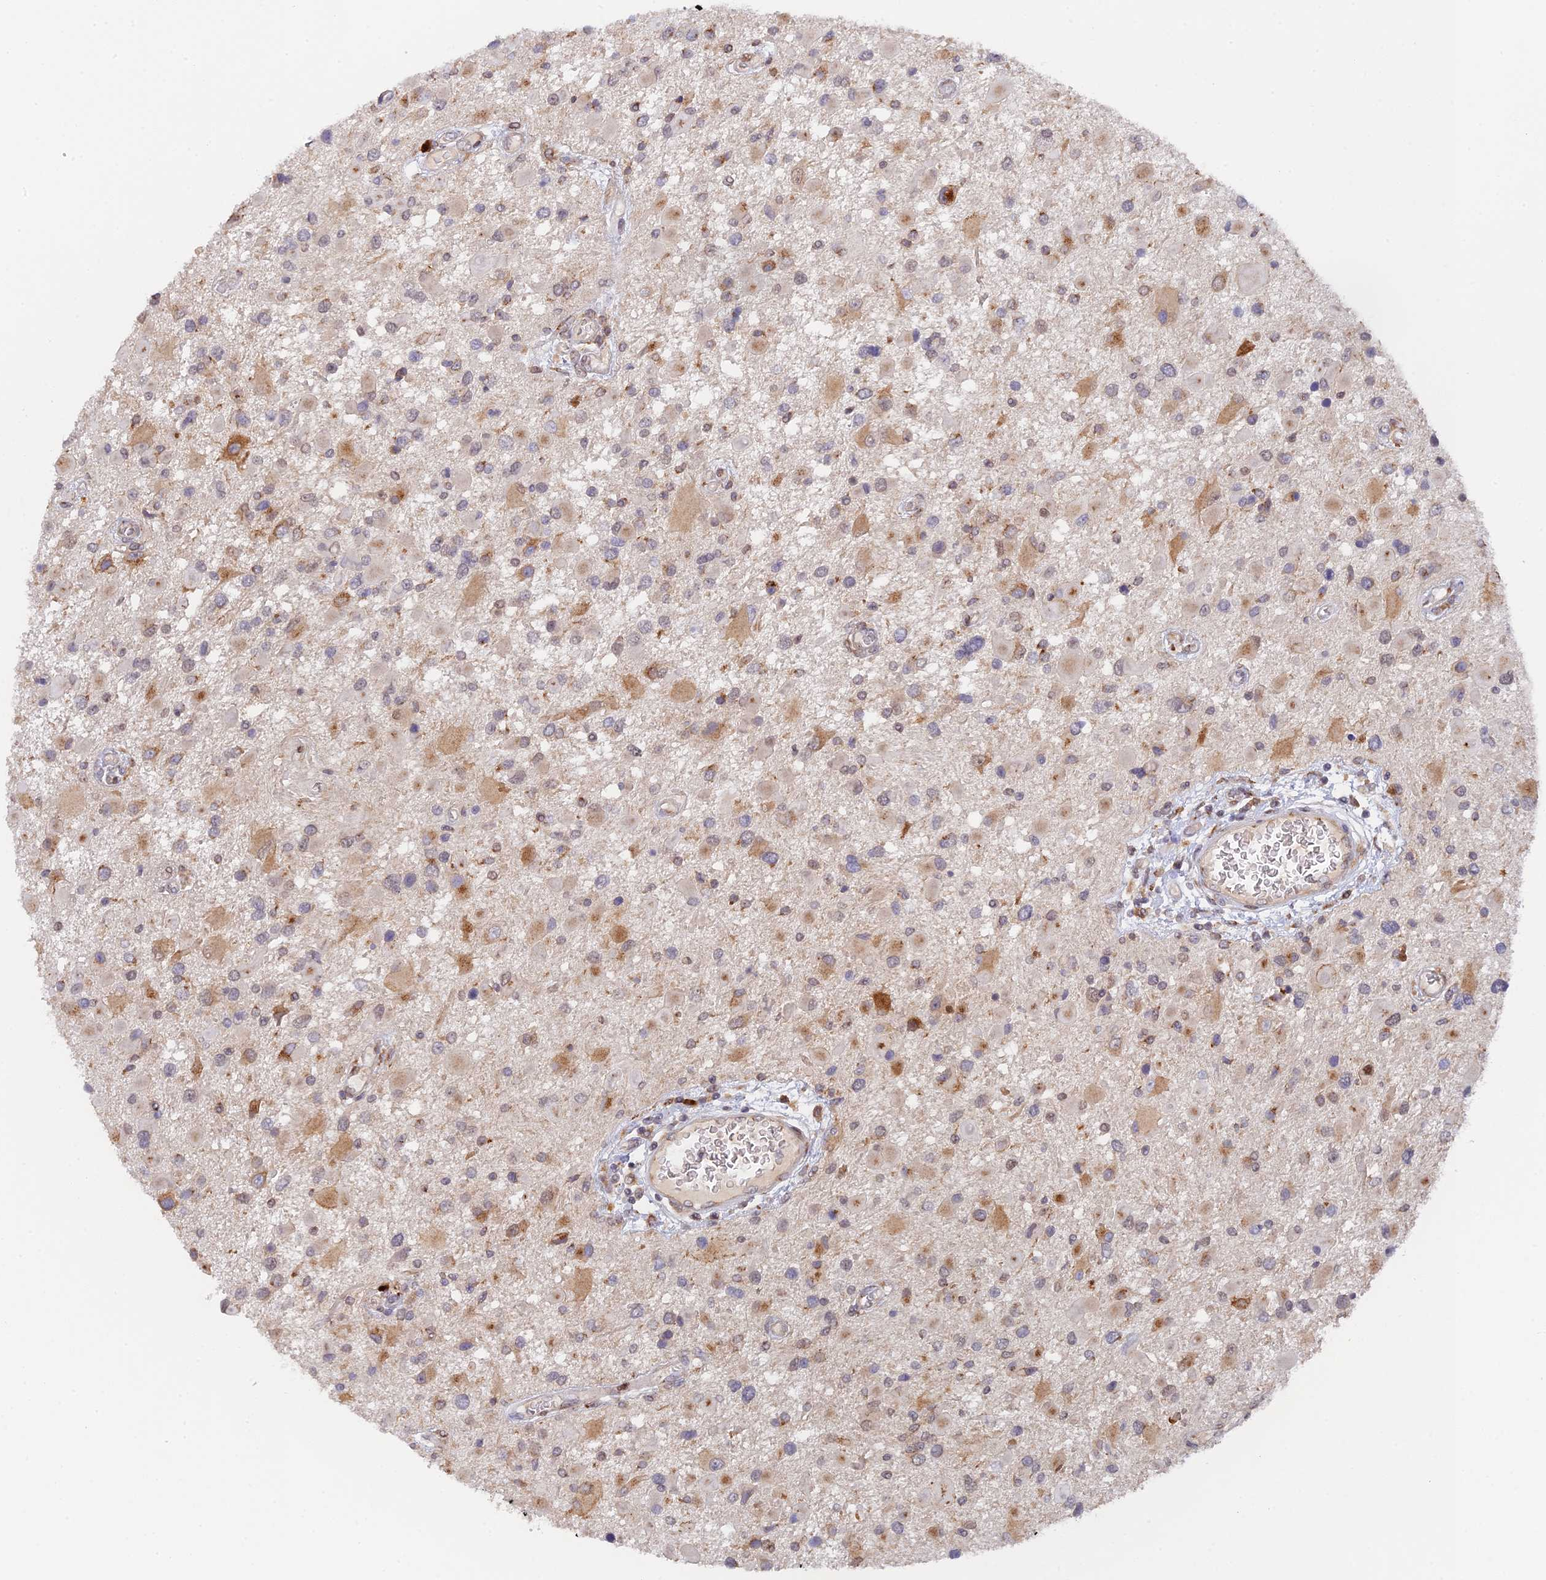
{"staining": {"intensity": "moderate", "quantity": "25%-75%", "location": "cytoplasmic/membranous"}, "tissue": "glioma", "cell_type": "Tumor cells", "image_type": "cancer", "snomed": [{"axis": "morphology", "description": "Glioma, malignant, High grade"}, {"axis": "topography", "description": "Brain"}], "caption": "The histopathology image reveals a brown stain indicating the presence of a protein in the cytoplasmic/membranous of tumor cells in glioma.", "gene": "SNX17", "patient": {"sex": "male", "age": 53}}